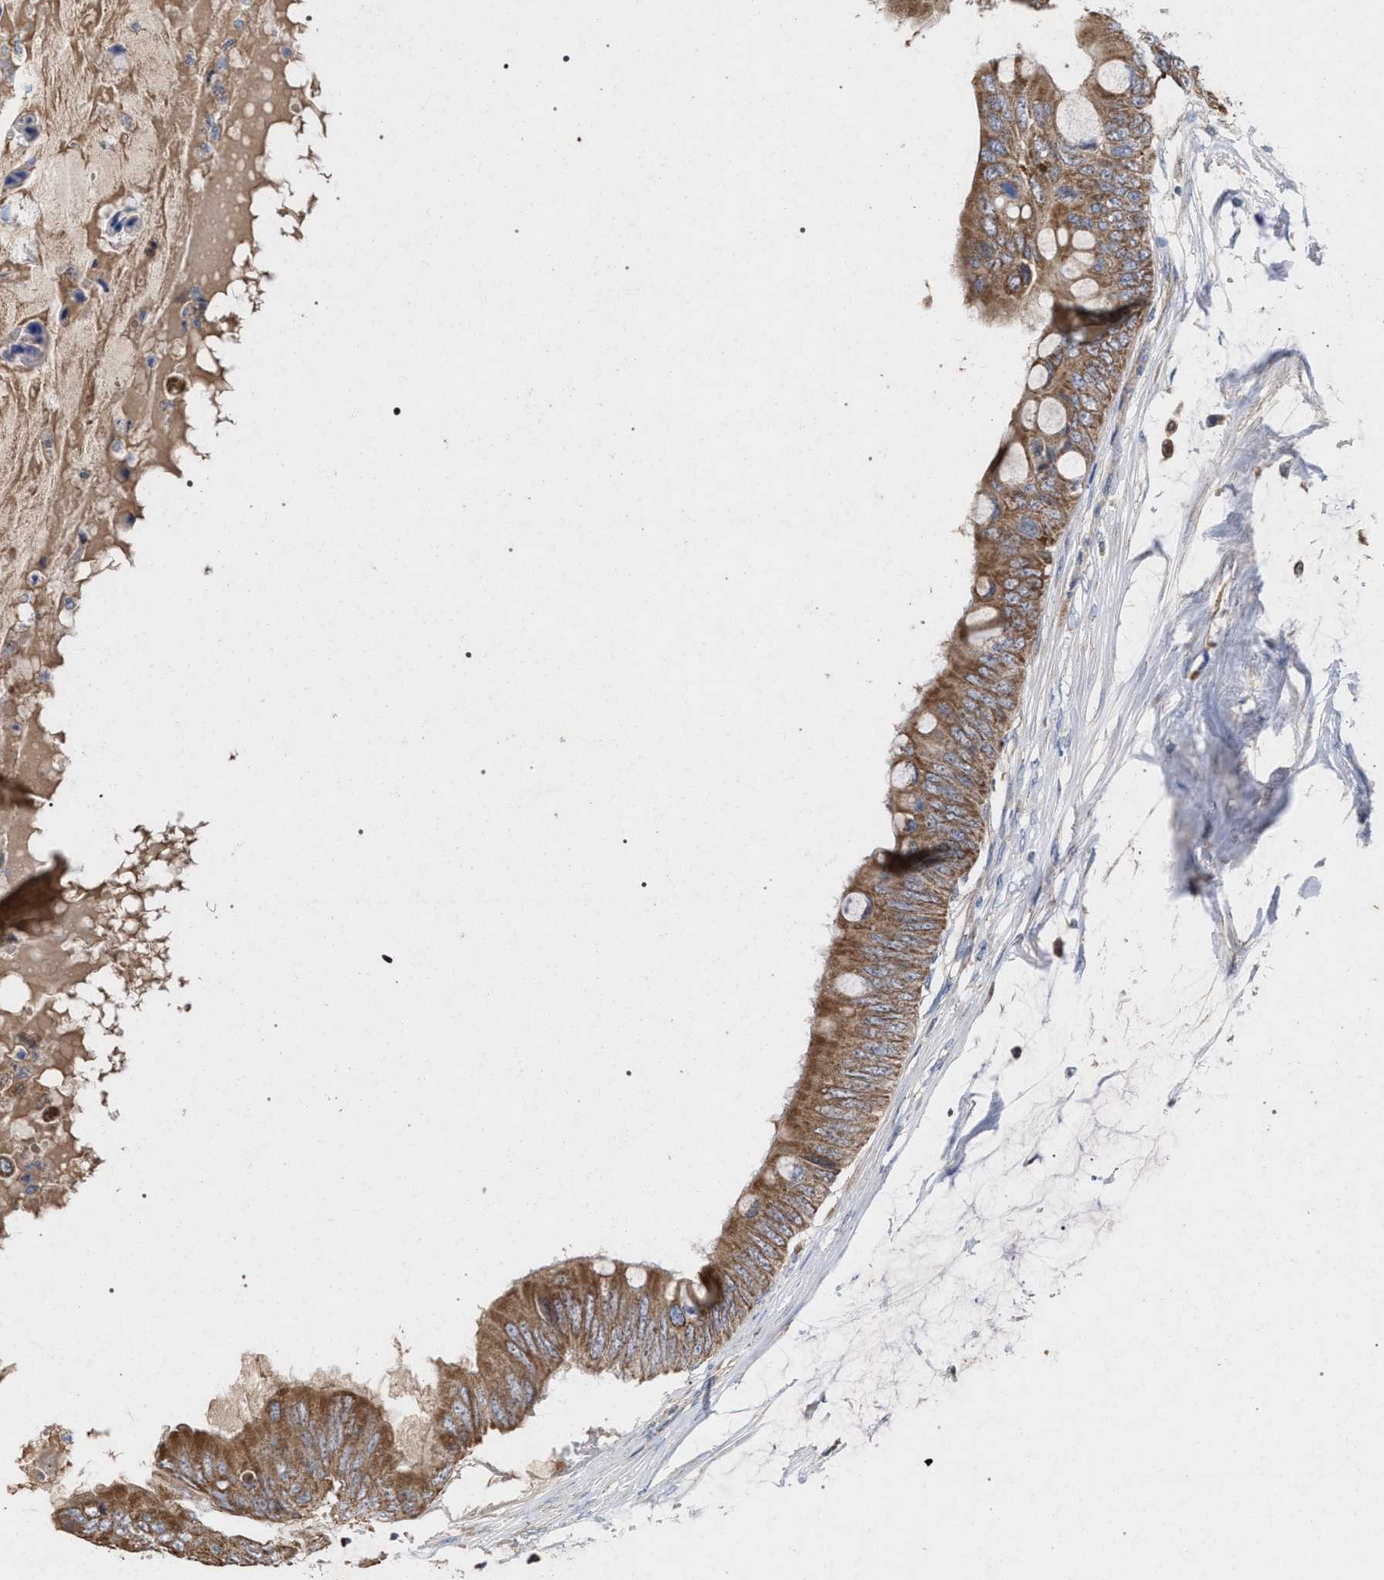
{"staining": {"intensity": "moderate", "quantity": ">75%", "location": "cytoplasmic/membranous"}, "tissue": "colorectal cancer", "cell_type": "Tumor cells", "image_type": "cancer", "snomed": [{"axis": "morphology", "description": "Normal tissue, NOS"}, {"axis": "morphology", "description": "Adenocarcinoma, NOS"}, {"axis": "topography", "description": "Rectum"}, {"axis": "topography", "description": "Peripheral nerve tissue"}], "caption": "Immunohistochemistry (IHC) photomicrograph of human adenocarcinoma (colorectal) stained for a protein (brown), which exhibits medium levels of moderate cytoplasmic/membranous expression in approximately >75% of tumor cells.", "gene": "BCL2L12", "patient": {"sex": "female", "age": 77}}